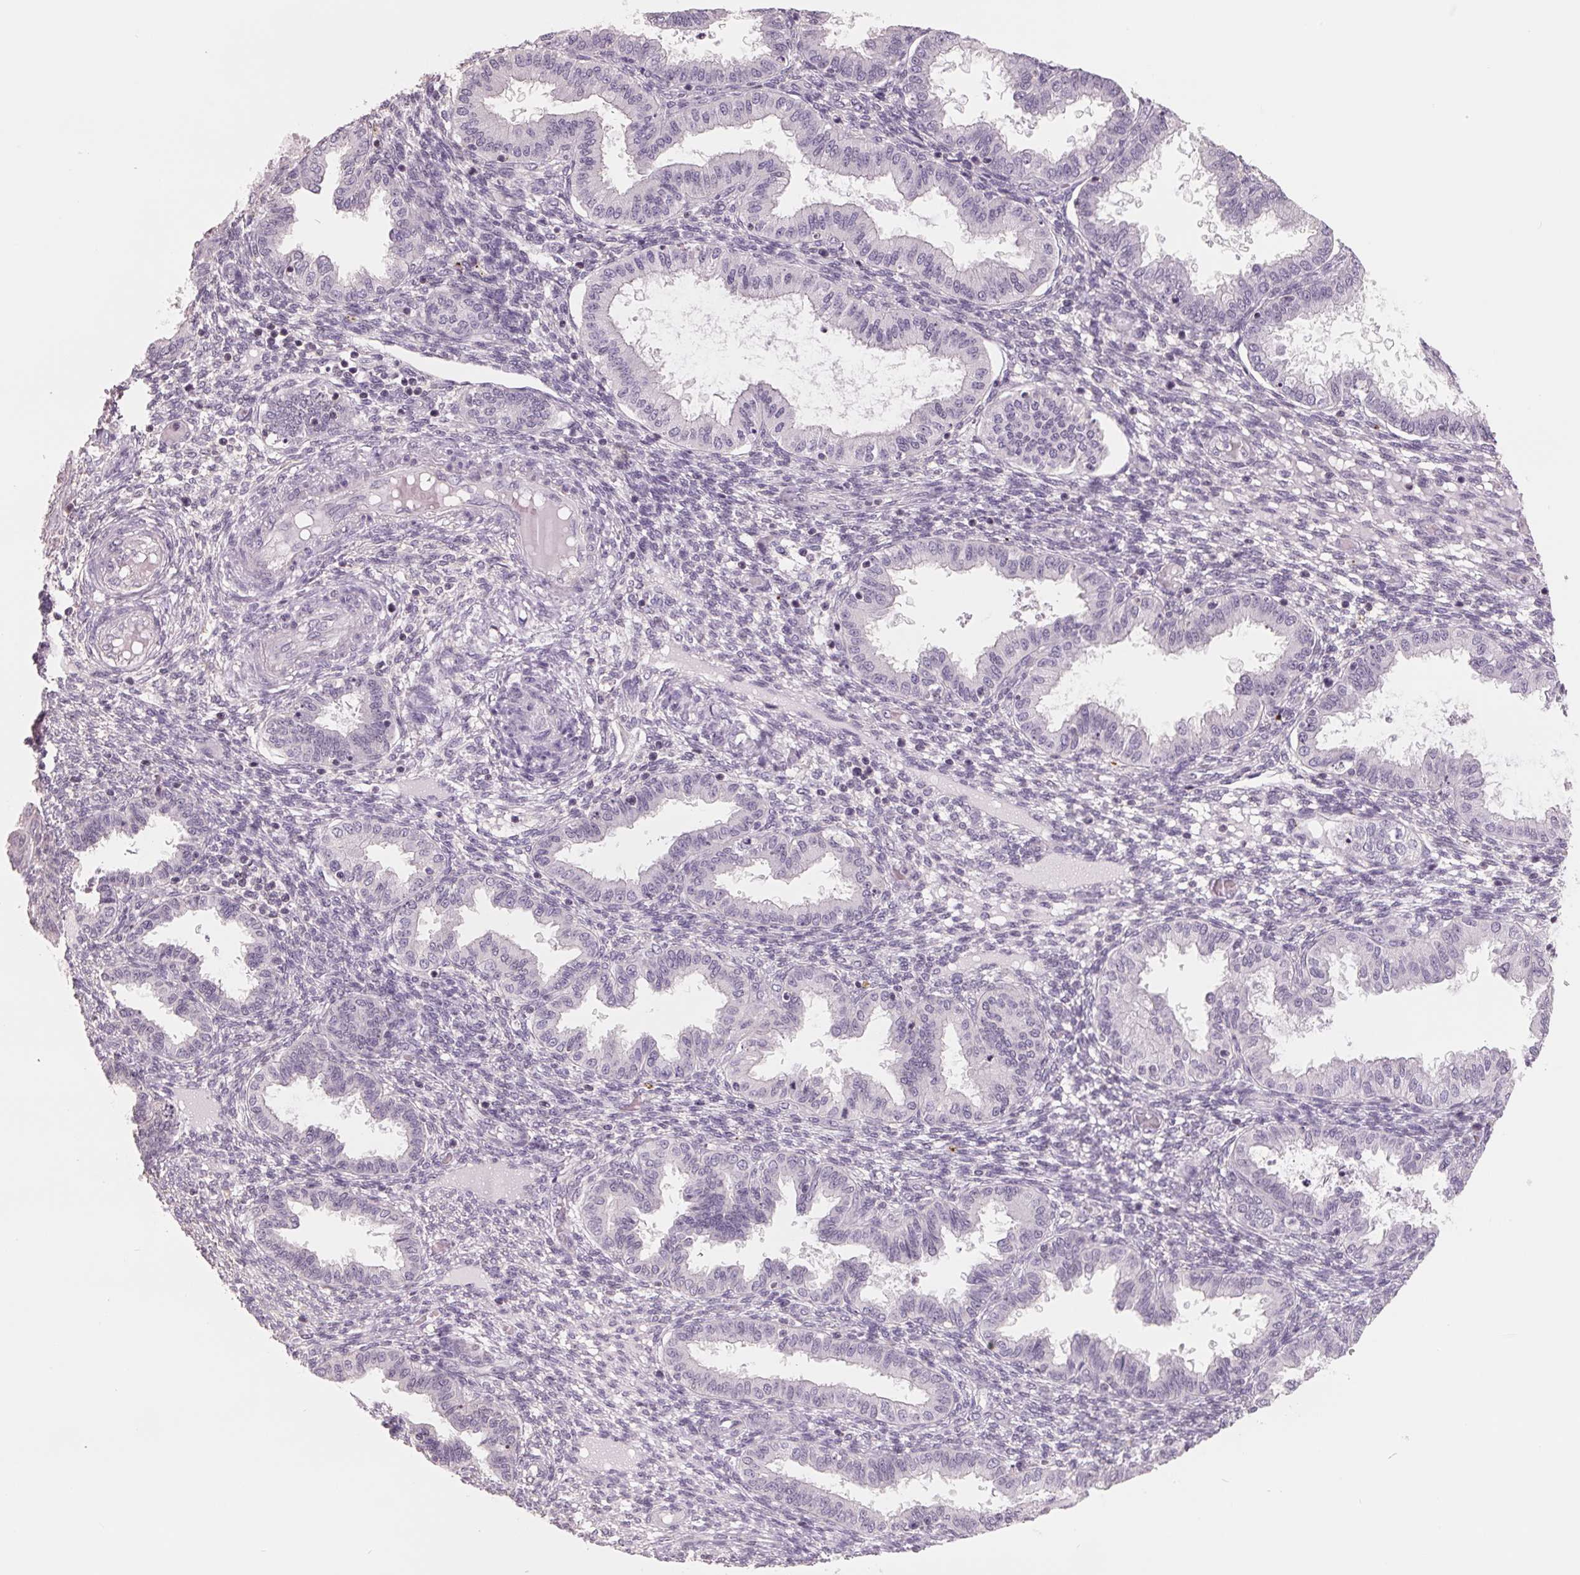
{"staining": {"intensity": "negative", "quantity": "none", "location": "none"}, "tissue": "endometrium", "cell_type": "Cells in endometrial stroma", "image_type": "normal", "snomed": [{"axis": "morphology", "description": "Normal tissue, NOS"}, {"axis": "topography", "description": "Endometrium"}], "caption": "Endometrium stained for a protein using IHC shows no expression cells in endometrial stroma.", "gene": "FTCD", "patient": {"sex": "female", "age": 33}}